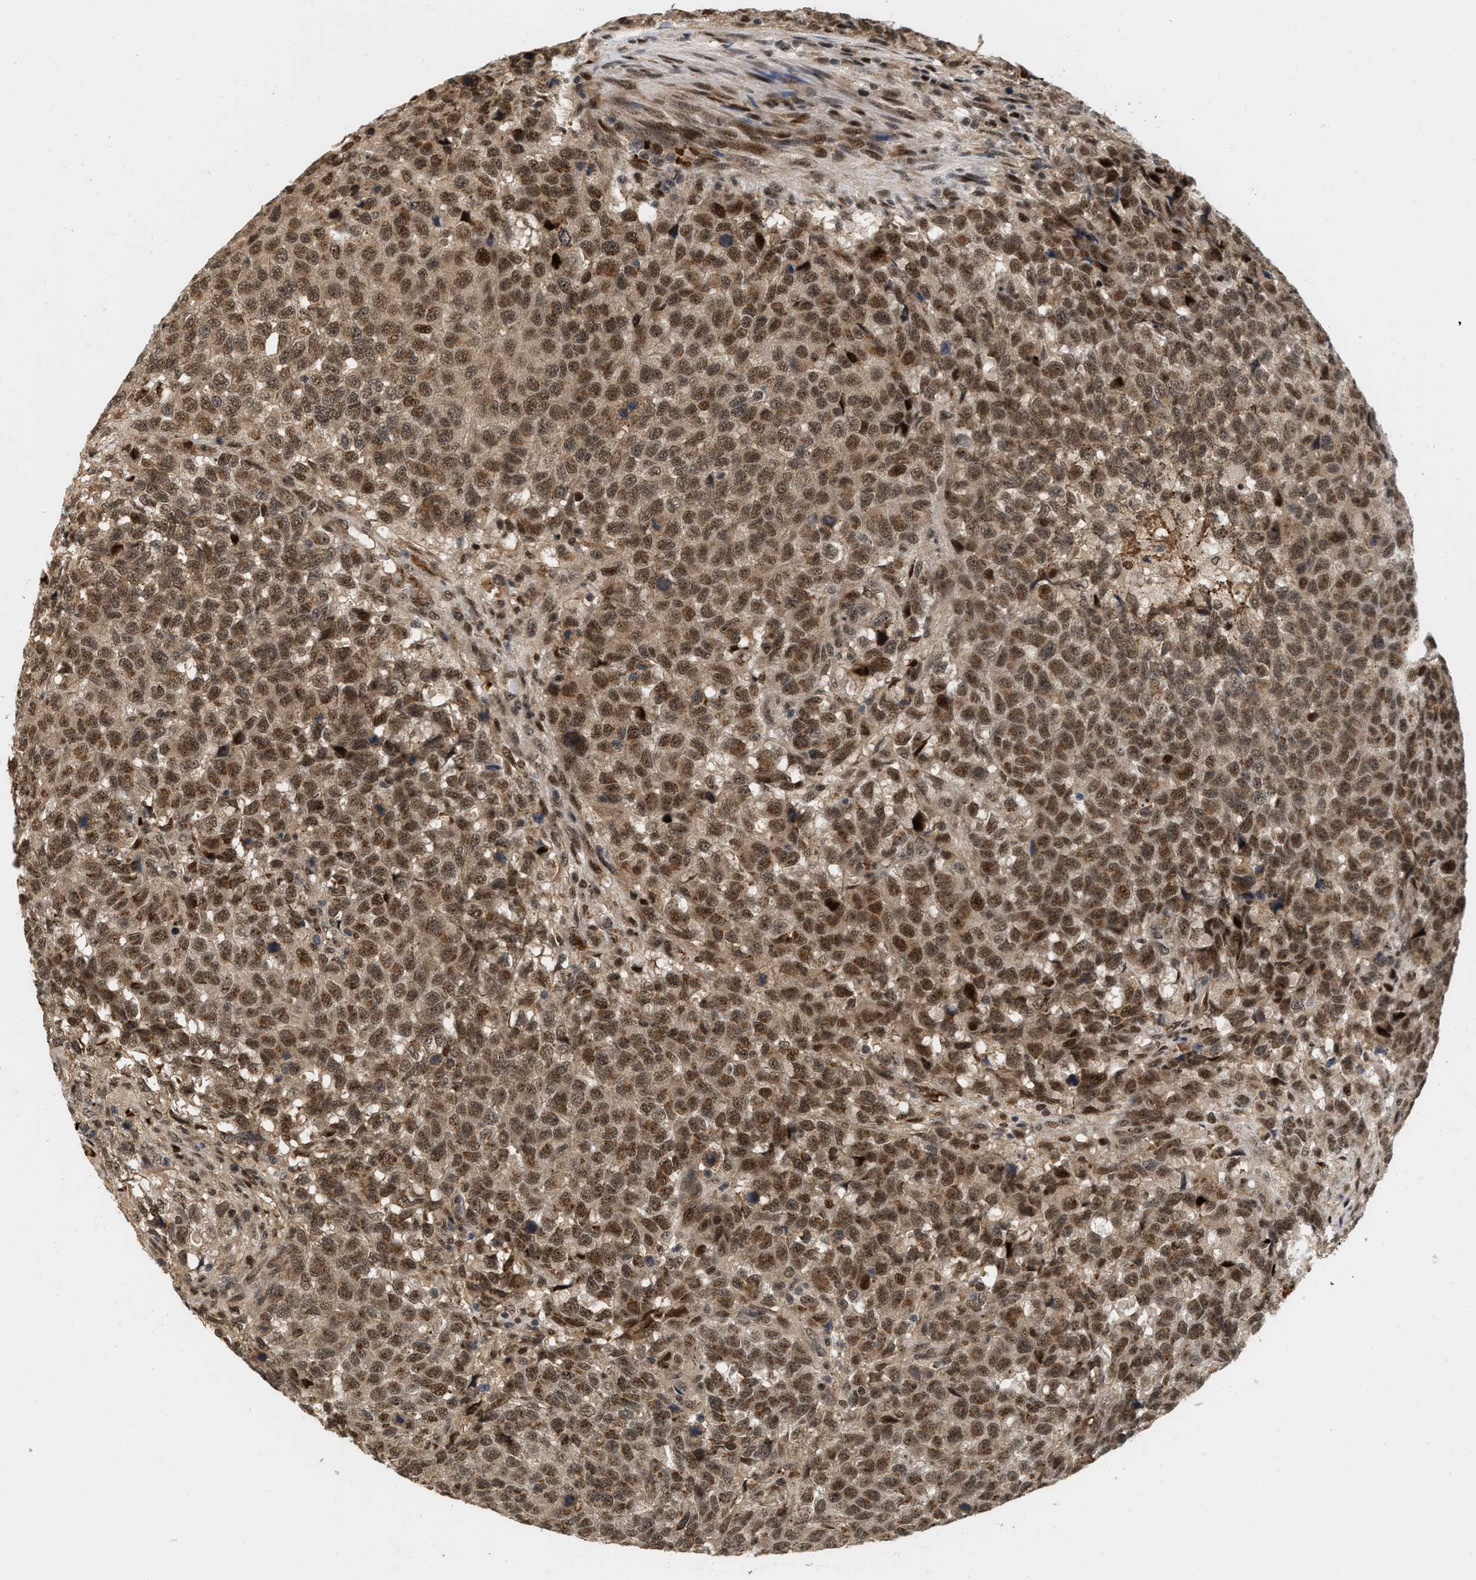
{"staining": {"intensity": "strong", "quantity": ">75%", "location": "nuclear"}, "tissue": "testis cancer", "cell_type": "Tumor cells", "image_type": "cancer", "snomed": [{"axis": "morphology", "description": "Seminoma, NOS"}, {"axis": "topography", "description": "Testis"}], "caption": "Testis seminoma stained with DAB (3,3'-diaminobenzidine) immunohistochemistry displays high levels of strong nuclear expression in approximately >75% of tumor cells.", "gene": "ANKRD11", "patient": {"sex": "male", "age": 59}}